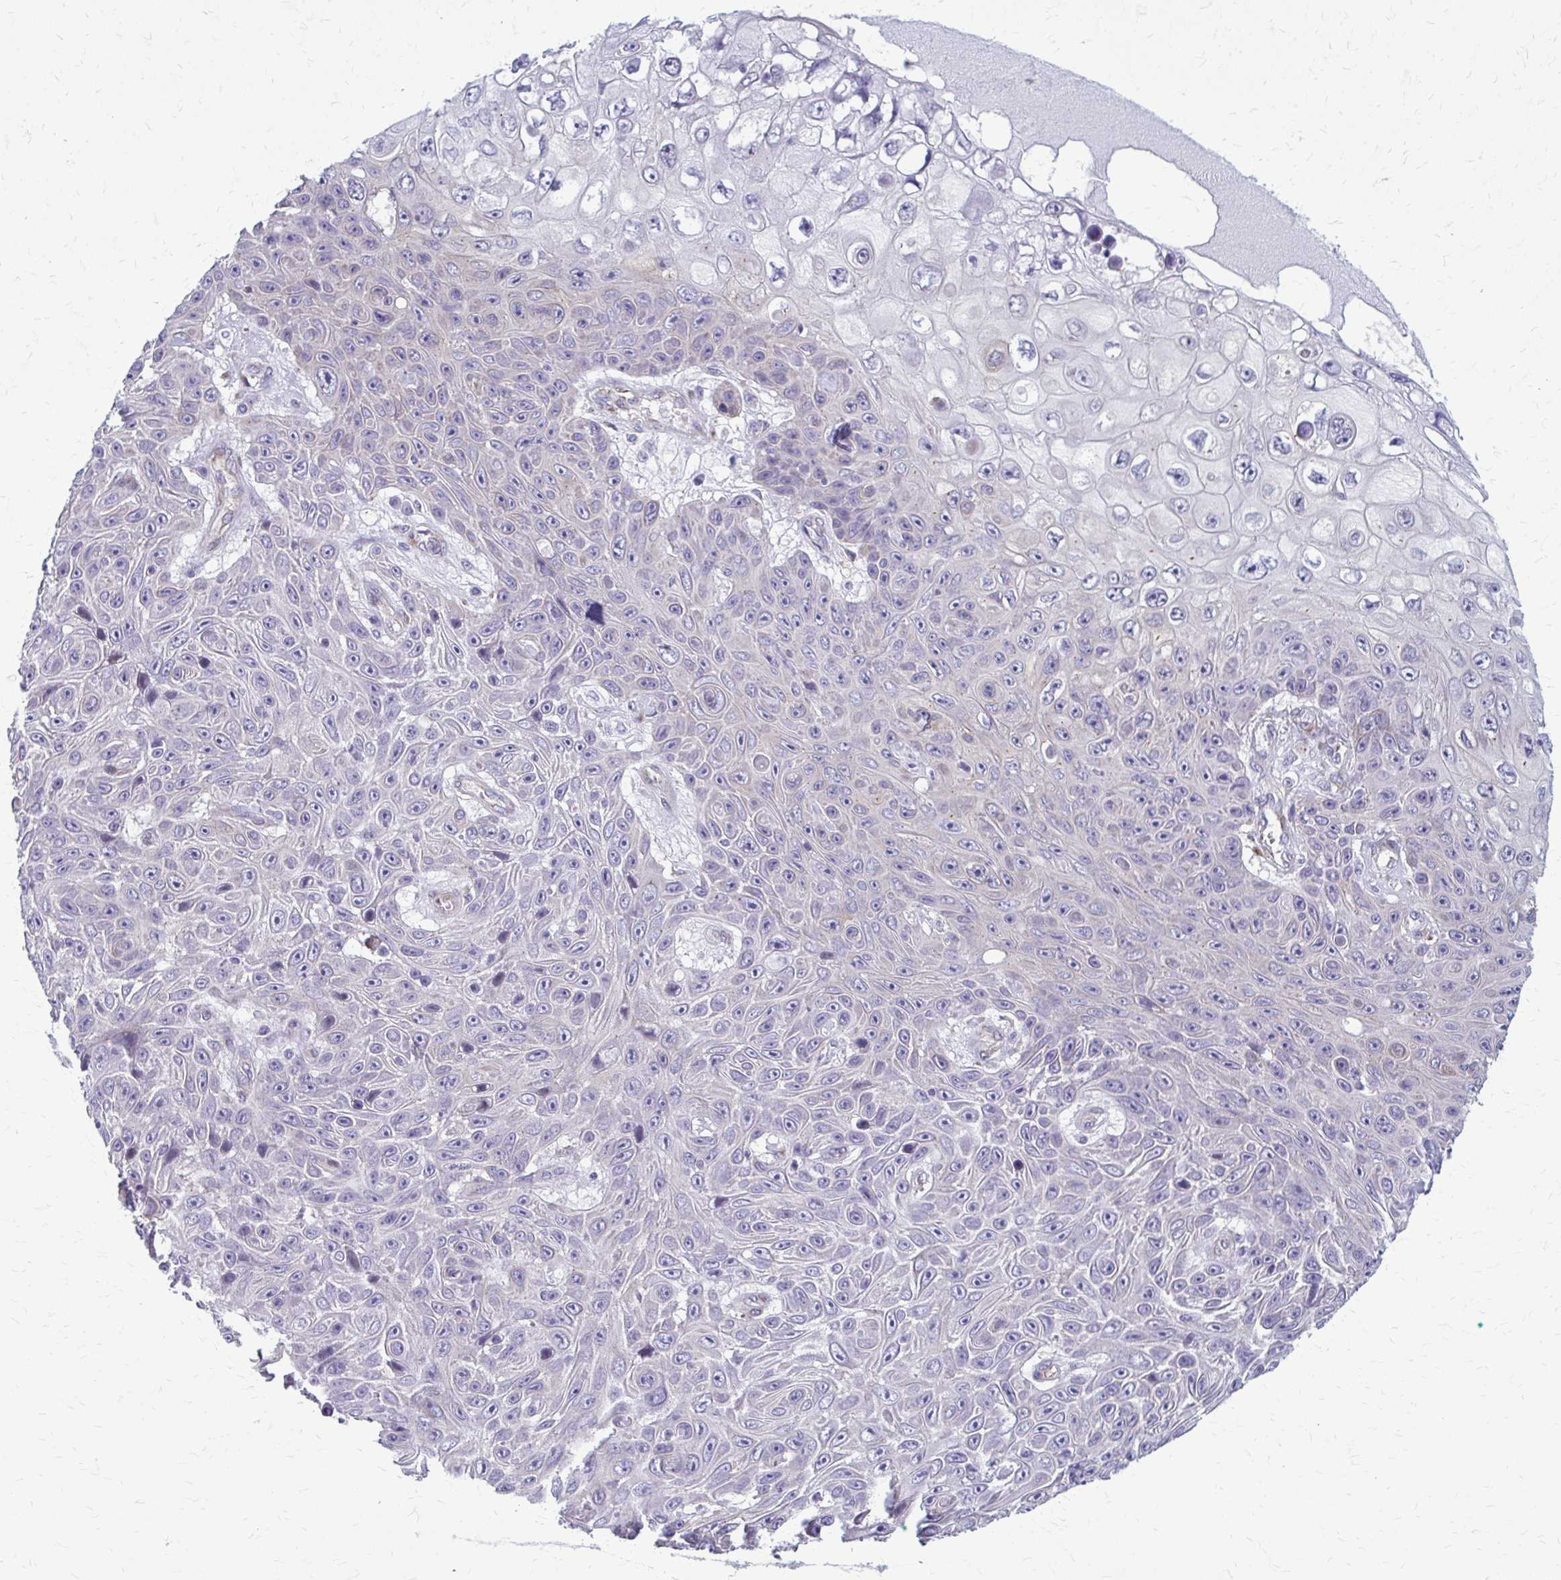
{"staining": {"intensity": "negative", "quantity": "none", "location": "none"}, "tissue": "skin cancer", "cell_type": "Tumor cells", "image_type": "cancer", "snomed": [{"axis": "morphology", "description": "Squamous cell carcinoma, NOS"}, {"axis": "topography", "description": "Skin"}], "caption": "Tumor cells show no significant protein expression in skin cancer. (Immunohistochemistry, brightfield microscopy, high magnification).", "gene": "DEPP1", "patient": {"sex": "male", "age": 82}}